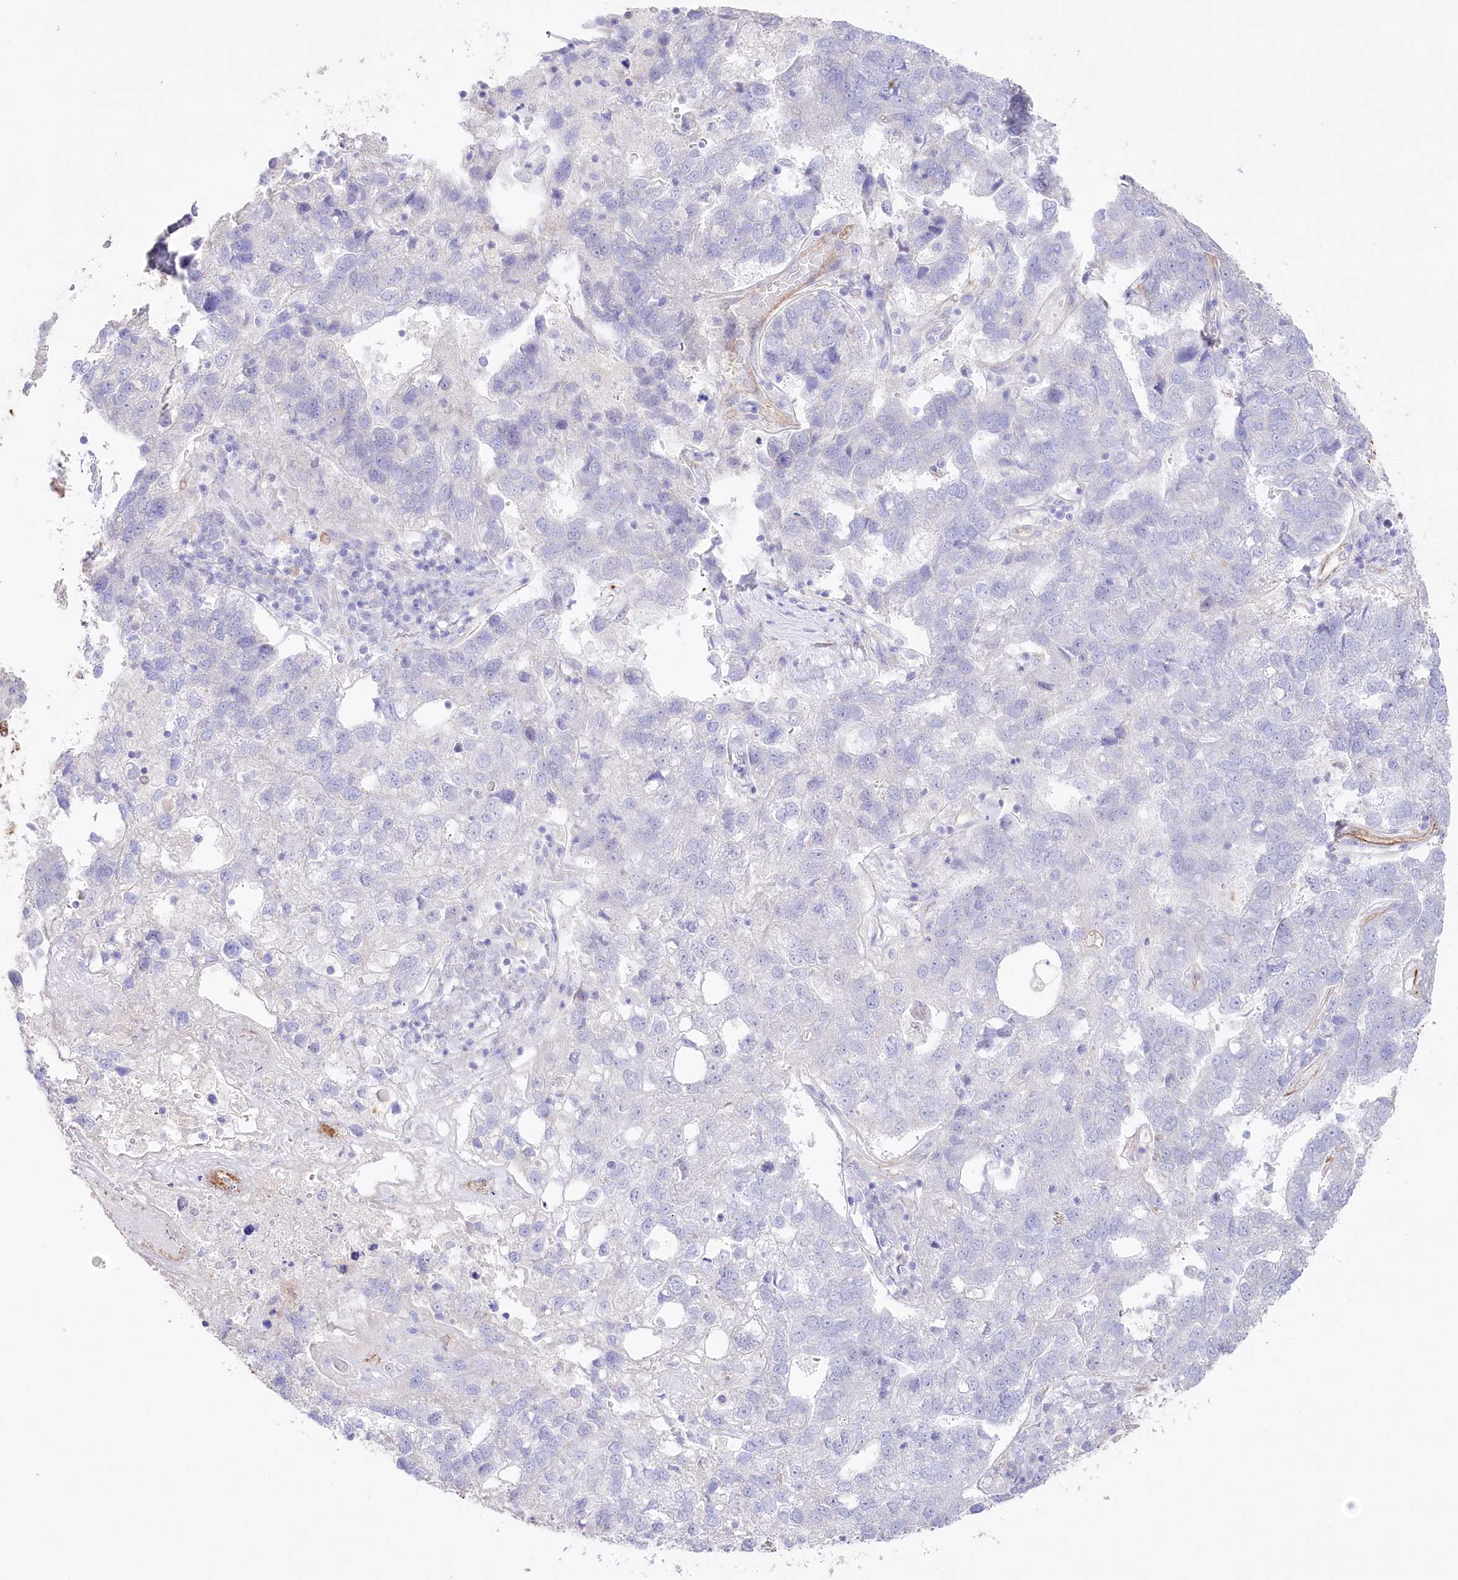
{"staining": {"intensity": "negative", "quantity": "none", "location": "none"}, "tissue": "pancreatic cancer", "cell_type": "Tumor cells", "image_type": "cancer", "snomed": [{"axis": "morphology", "description": "Adenocarcinoma, NOS"}, {"axis": "topography", "description": "Pancreas"}], "caption": "High magnification brightfield microscopy of adenocarcinoma (pancreatic) stained with DAB (3,3'-diaminobenzidine) (brown) and counterstained with hematoxylin (blue): tumor cells show no significant expression.", "gene": "SLC39A10", "patient": {"sex": "female", "age": 61}}